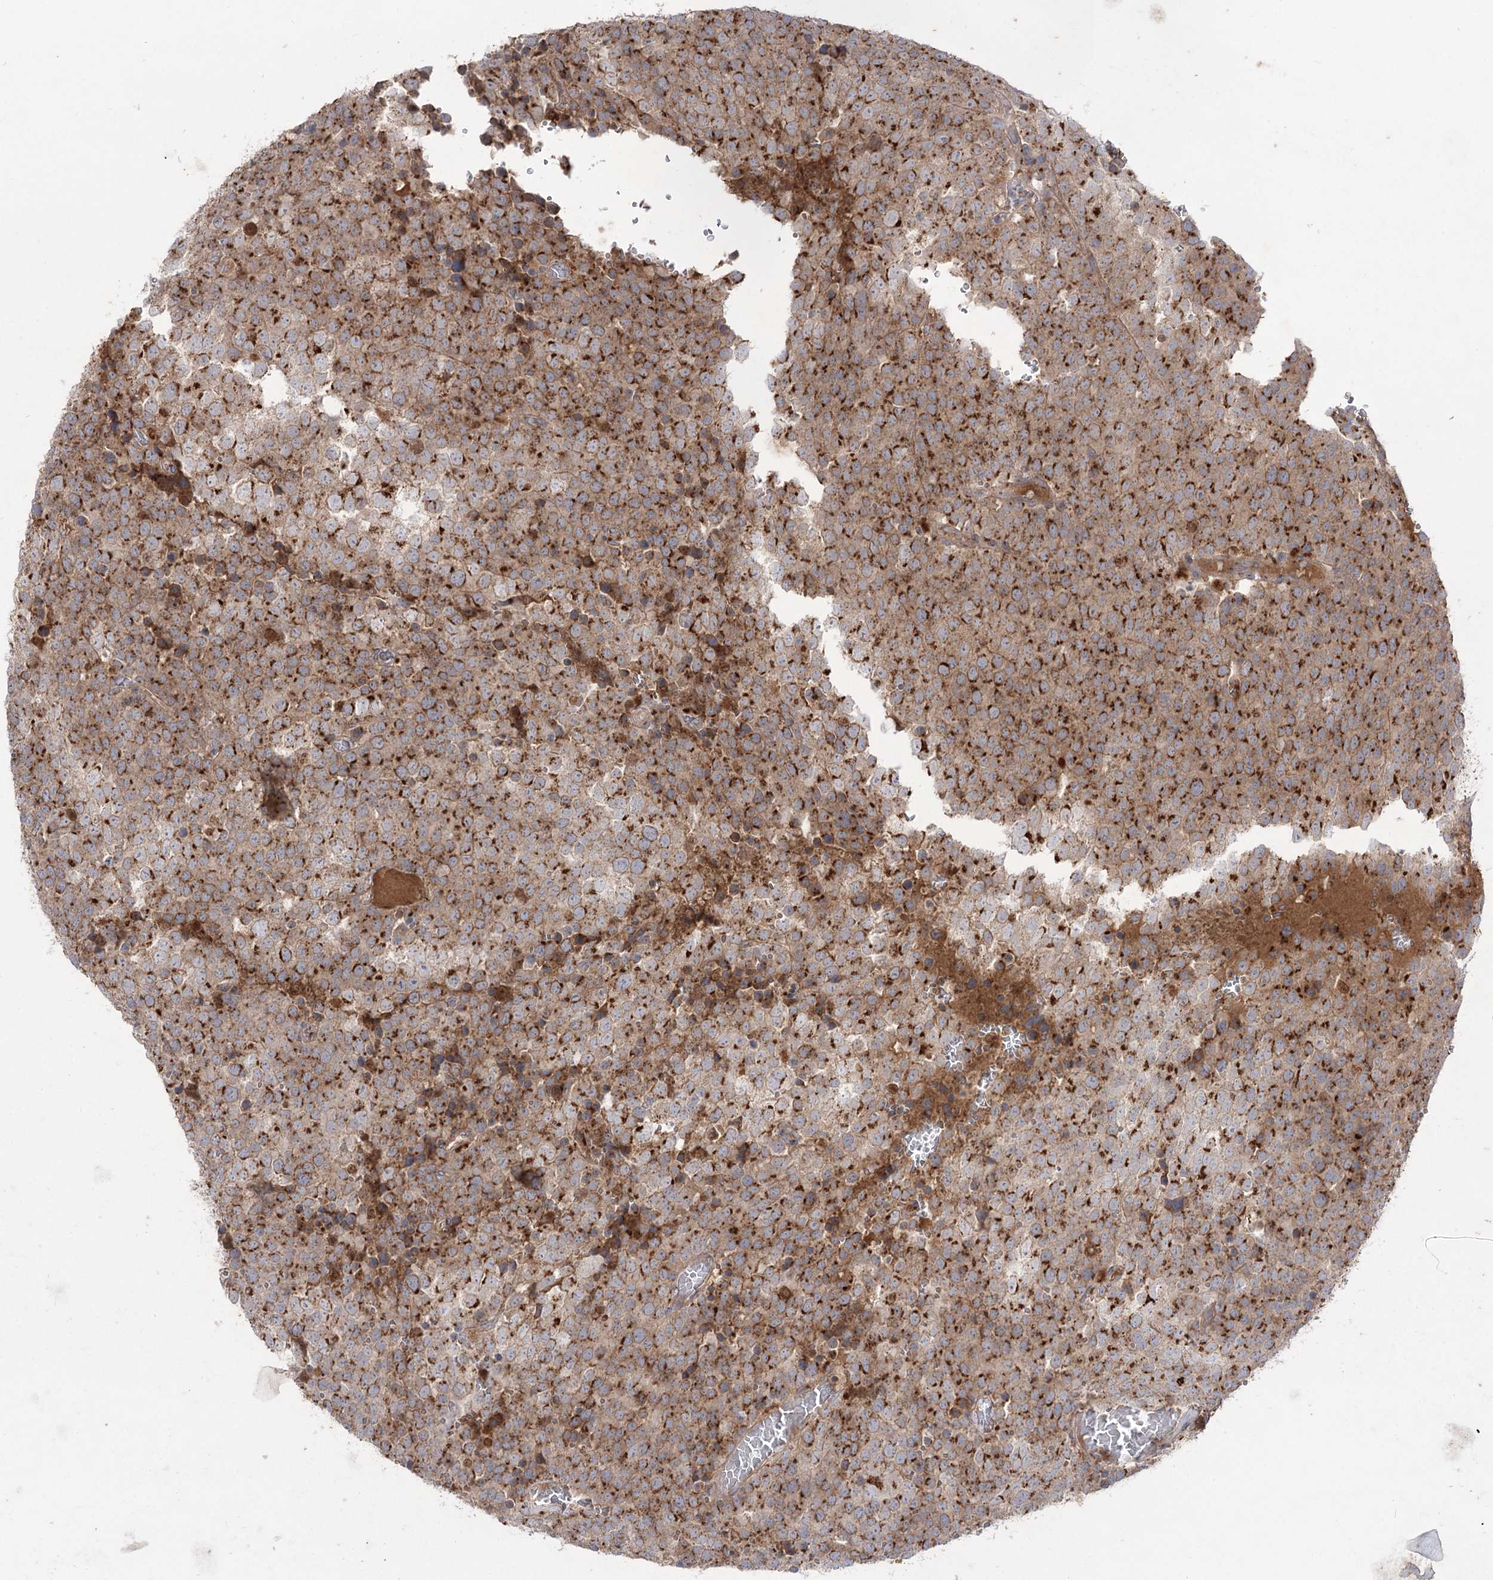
{"staining": {"intensity": "moderate", "quantity": ">75%", "location": "cytoplasmic/membranous"}, "tissue": "testis cancer", "cell_type": "Tumor cells", "image_type": "cancer", "snomed": [{"axis": "morphology", "description": "Seminoma, NOS"}, {"axis": "topography", "description": "Testis"}], "caption": "Brown immunohistochemical staining in testis cancer (seminoma) reveals moderate cytoplasmic/membranous expression in about >75% of tumor cells.", "gene": "GBF1", "patient": {"sex": "male", "age": 71}}